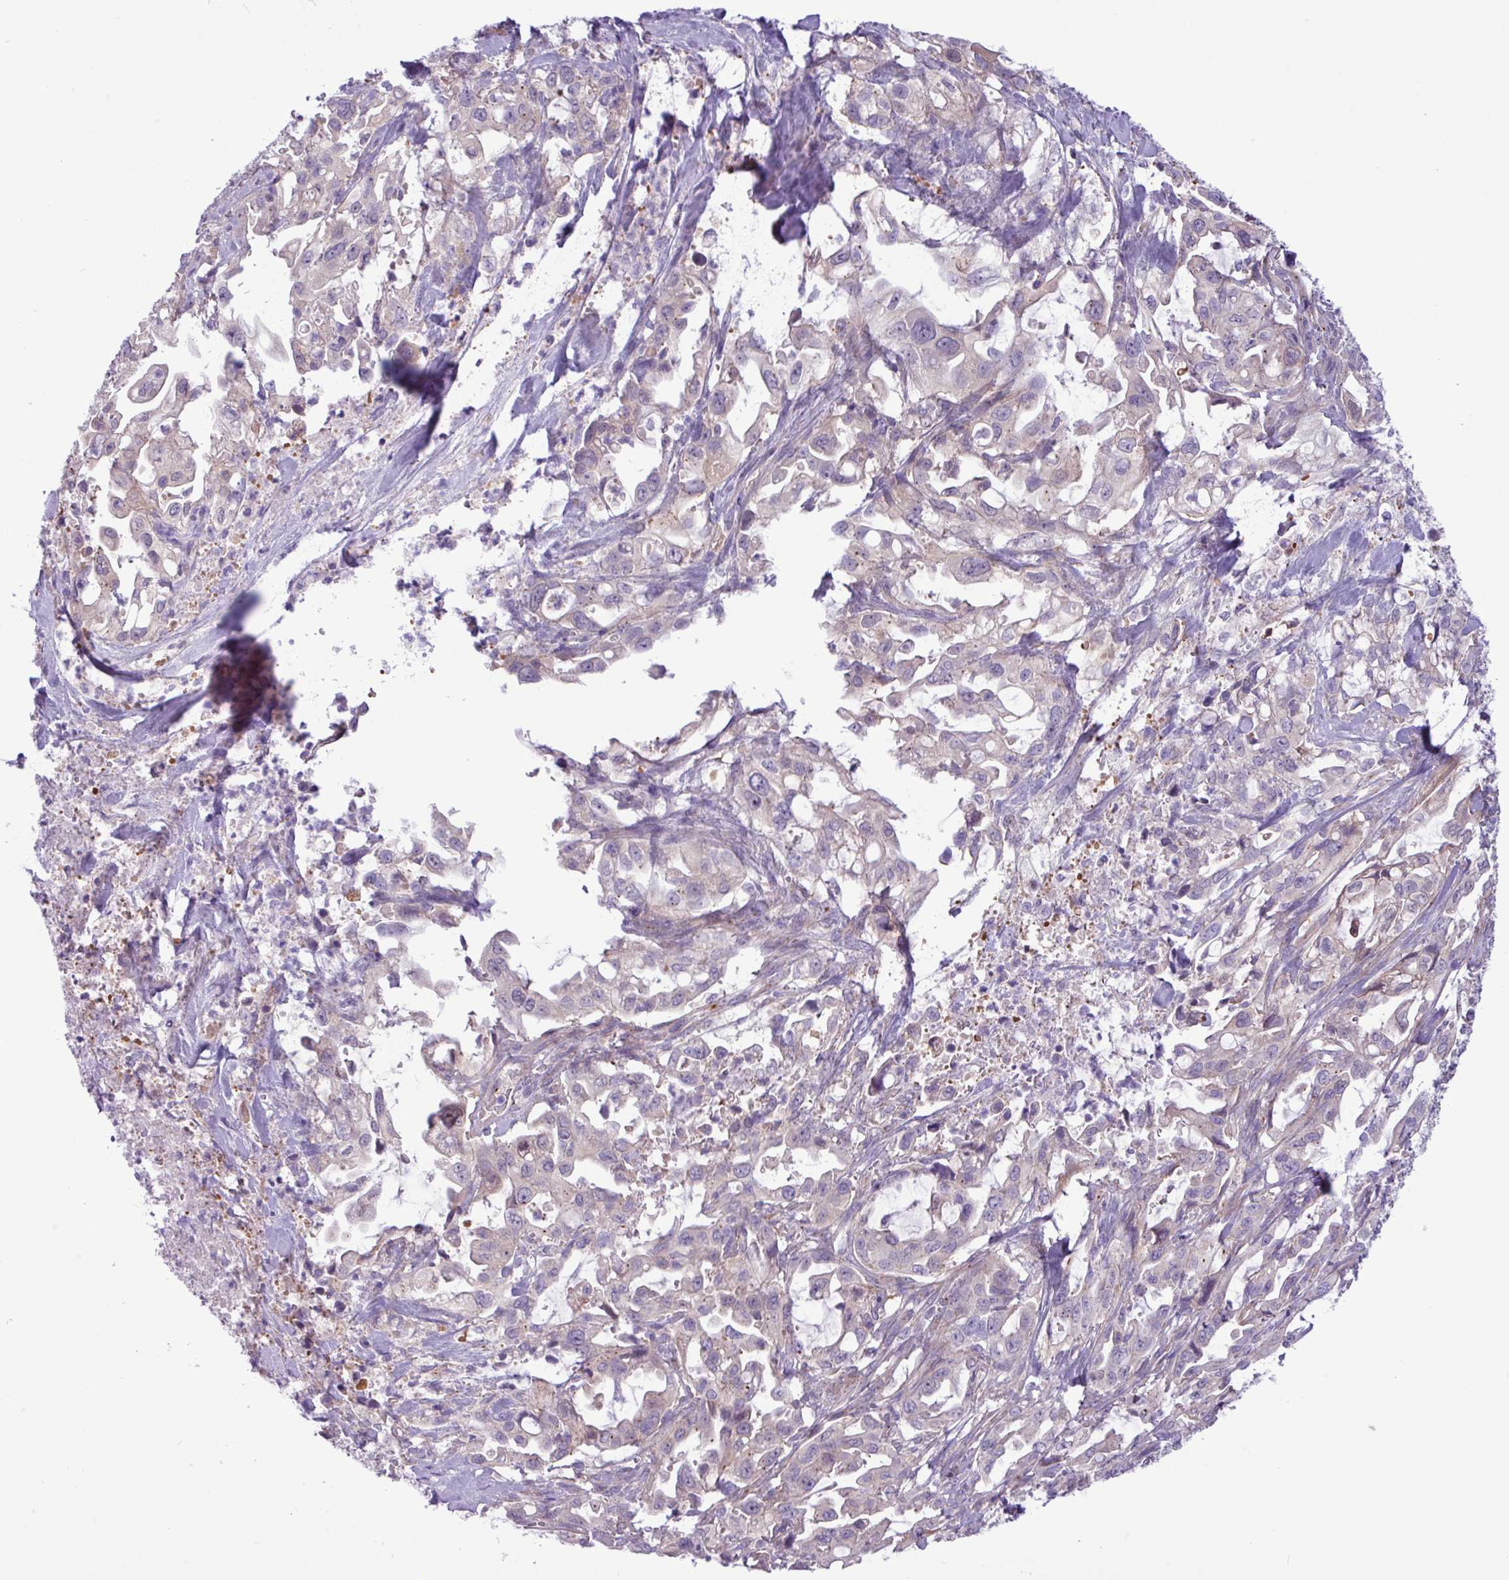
{"staining": {"intensity": "weak", "quantity": "<25%", "location": "cytoplasmic/membranous"}, "tissue": "pancreatic cancer", "cell_type": "Tumor cells", "image_type": "cancer", "snomed": [{"axis": "morphology", "description": "Adenocarcinoma, NOS"}, {"axis": "topography", "description": "Pancreas"}], "caption": "Immunohistochemical staining of human pancreatic adenocarcinoma displays no significant staining in tumor cells.", "gene": "SPINK8", "patient": {"sex": "female", "age": 61}}